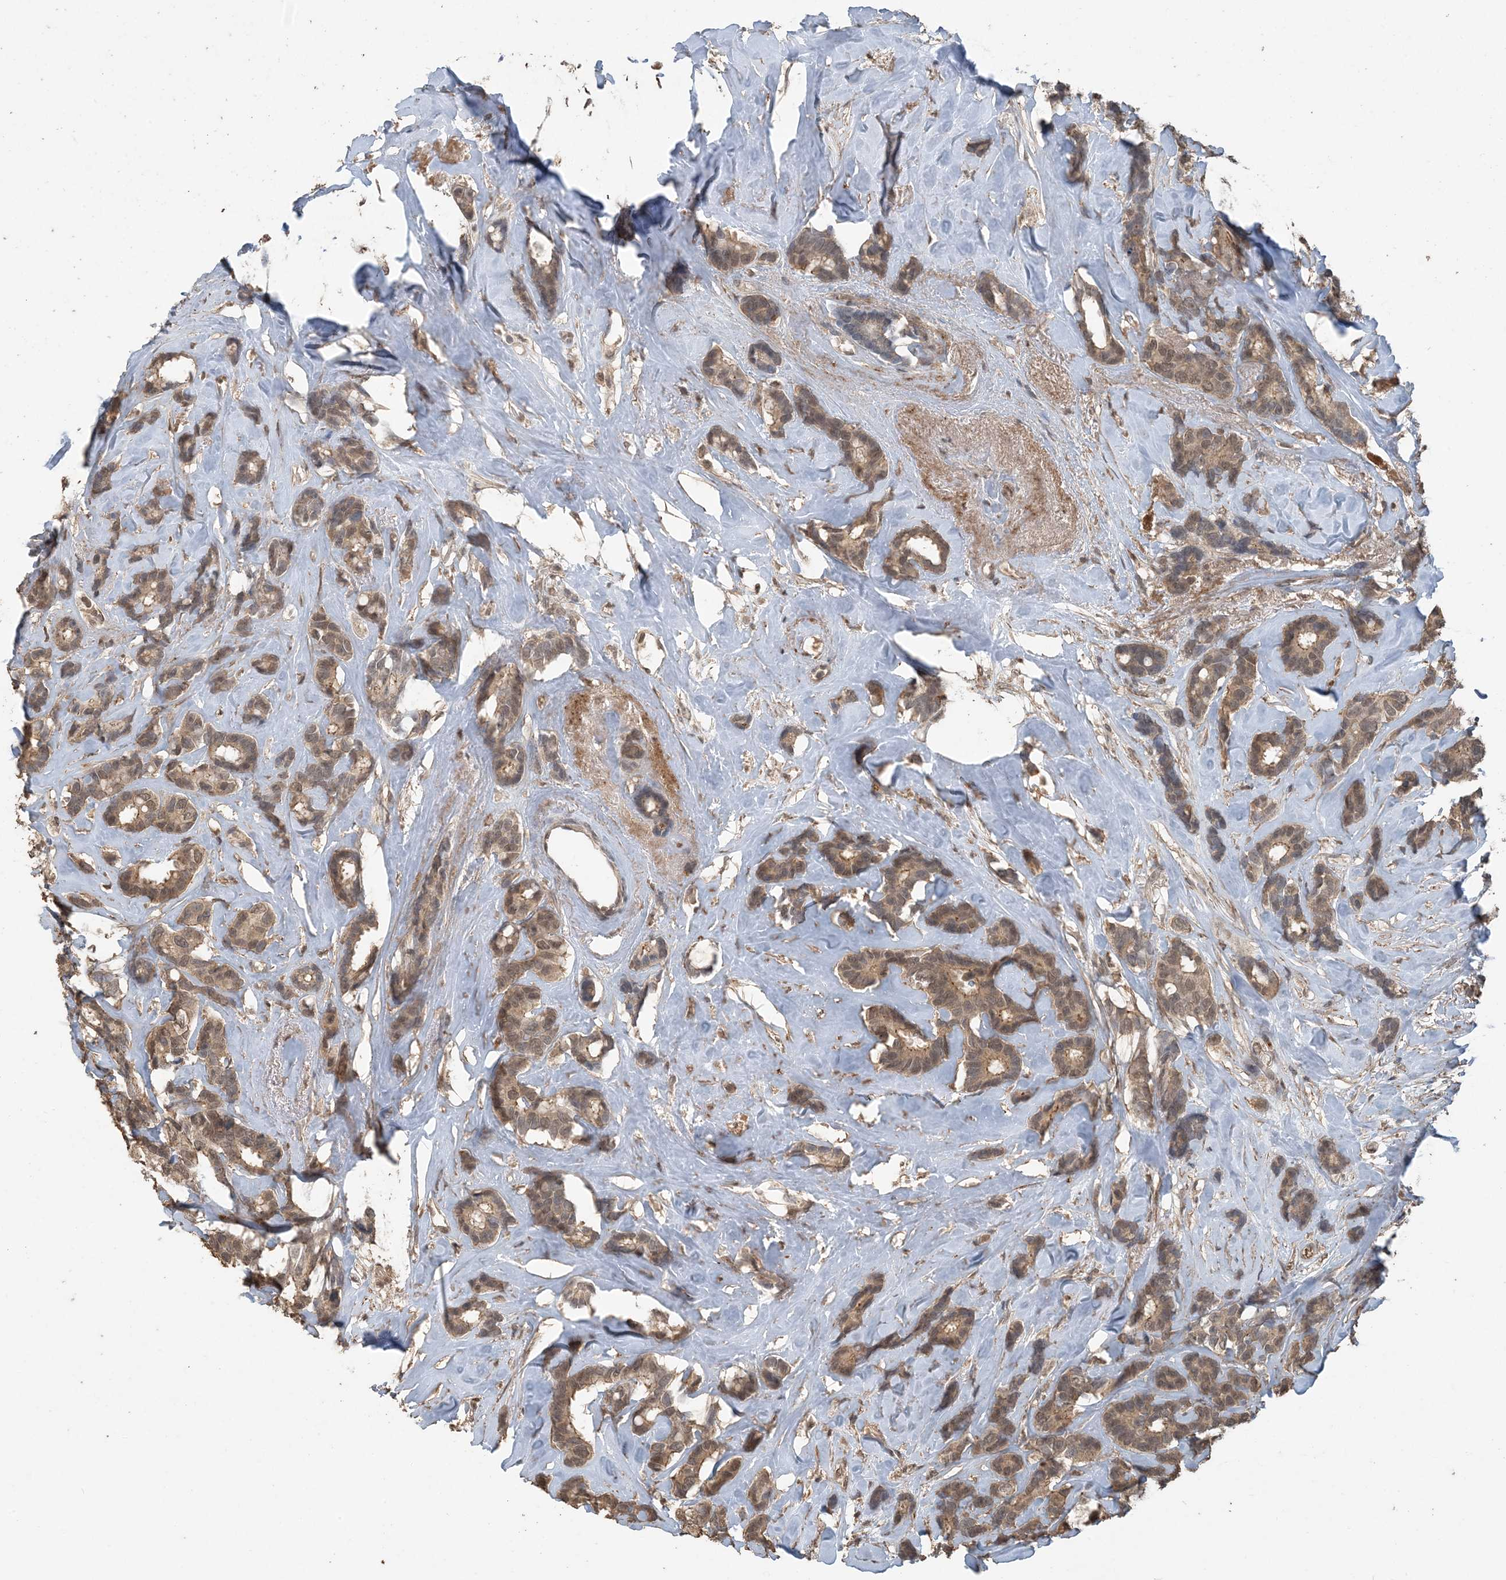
{"staining": {"intensity": "moderate", "quantity": ">75%", "location": "cytoplasmic/membranous,nuclear"}, "tissue": "breast cancer", "cell_type": "Tumor cells", "image_type": "cancer", "snomed": [{"axis": "morphology", "description": "Duct carcinoma"}, {"axis": "topography", "description": "Breast"}], "caption": "Tumor cells demonstrate moderate cytoplasmic/membranous and nuclear expression in about >75% of cells in invasive ductal carcinoma (breast). (Brightfield microscopy of DAB IHC at high magnification).", "gene": "ZC3H12A", "patient": {"sex": "female", "age": 87}}